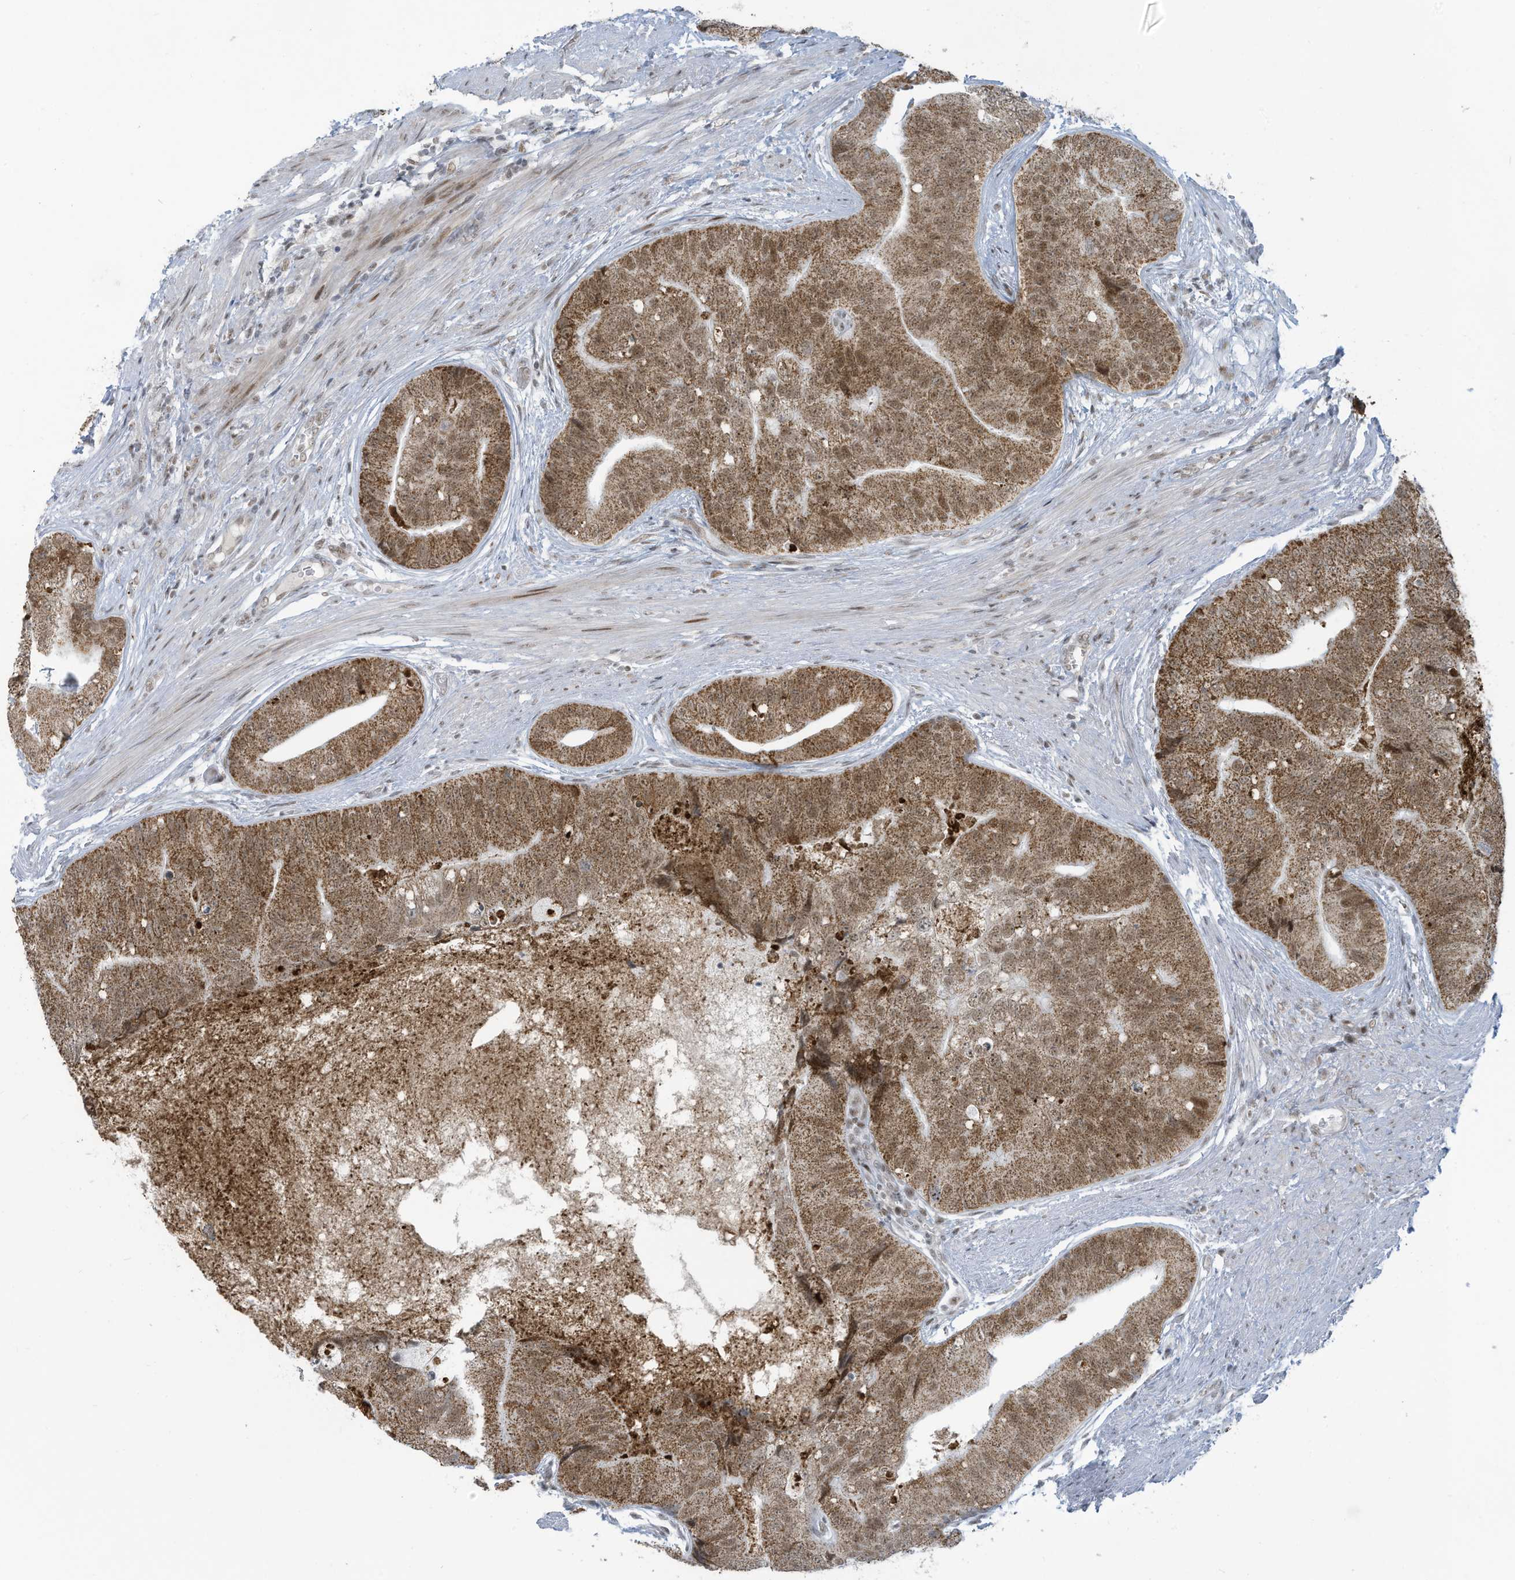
{"staining": {"intensity": "moderate", "quantity": ">75%", "location": "cytoplasmic/membranous,nuclear"}, "tissue": "prostate cancer", "cell_type": "Tumor cells", "image_type": "cancer", "snomed": [{"axis": "morphology", "description": "Adenocarcinoma, High grade"}, {"axis": "topography", "description": "Prostate"}], "caption": "A brown stain shows moderate cytoplasmic/membranous and nuclear staining of a protein in human prostate high-grade adenocarcinoma tumor cells.", "gene": "ECT2L", "patient": {"sex": "male", "age": 70}}